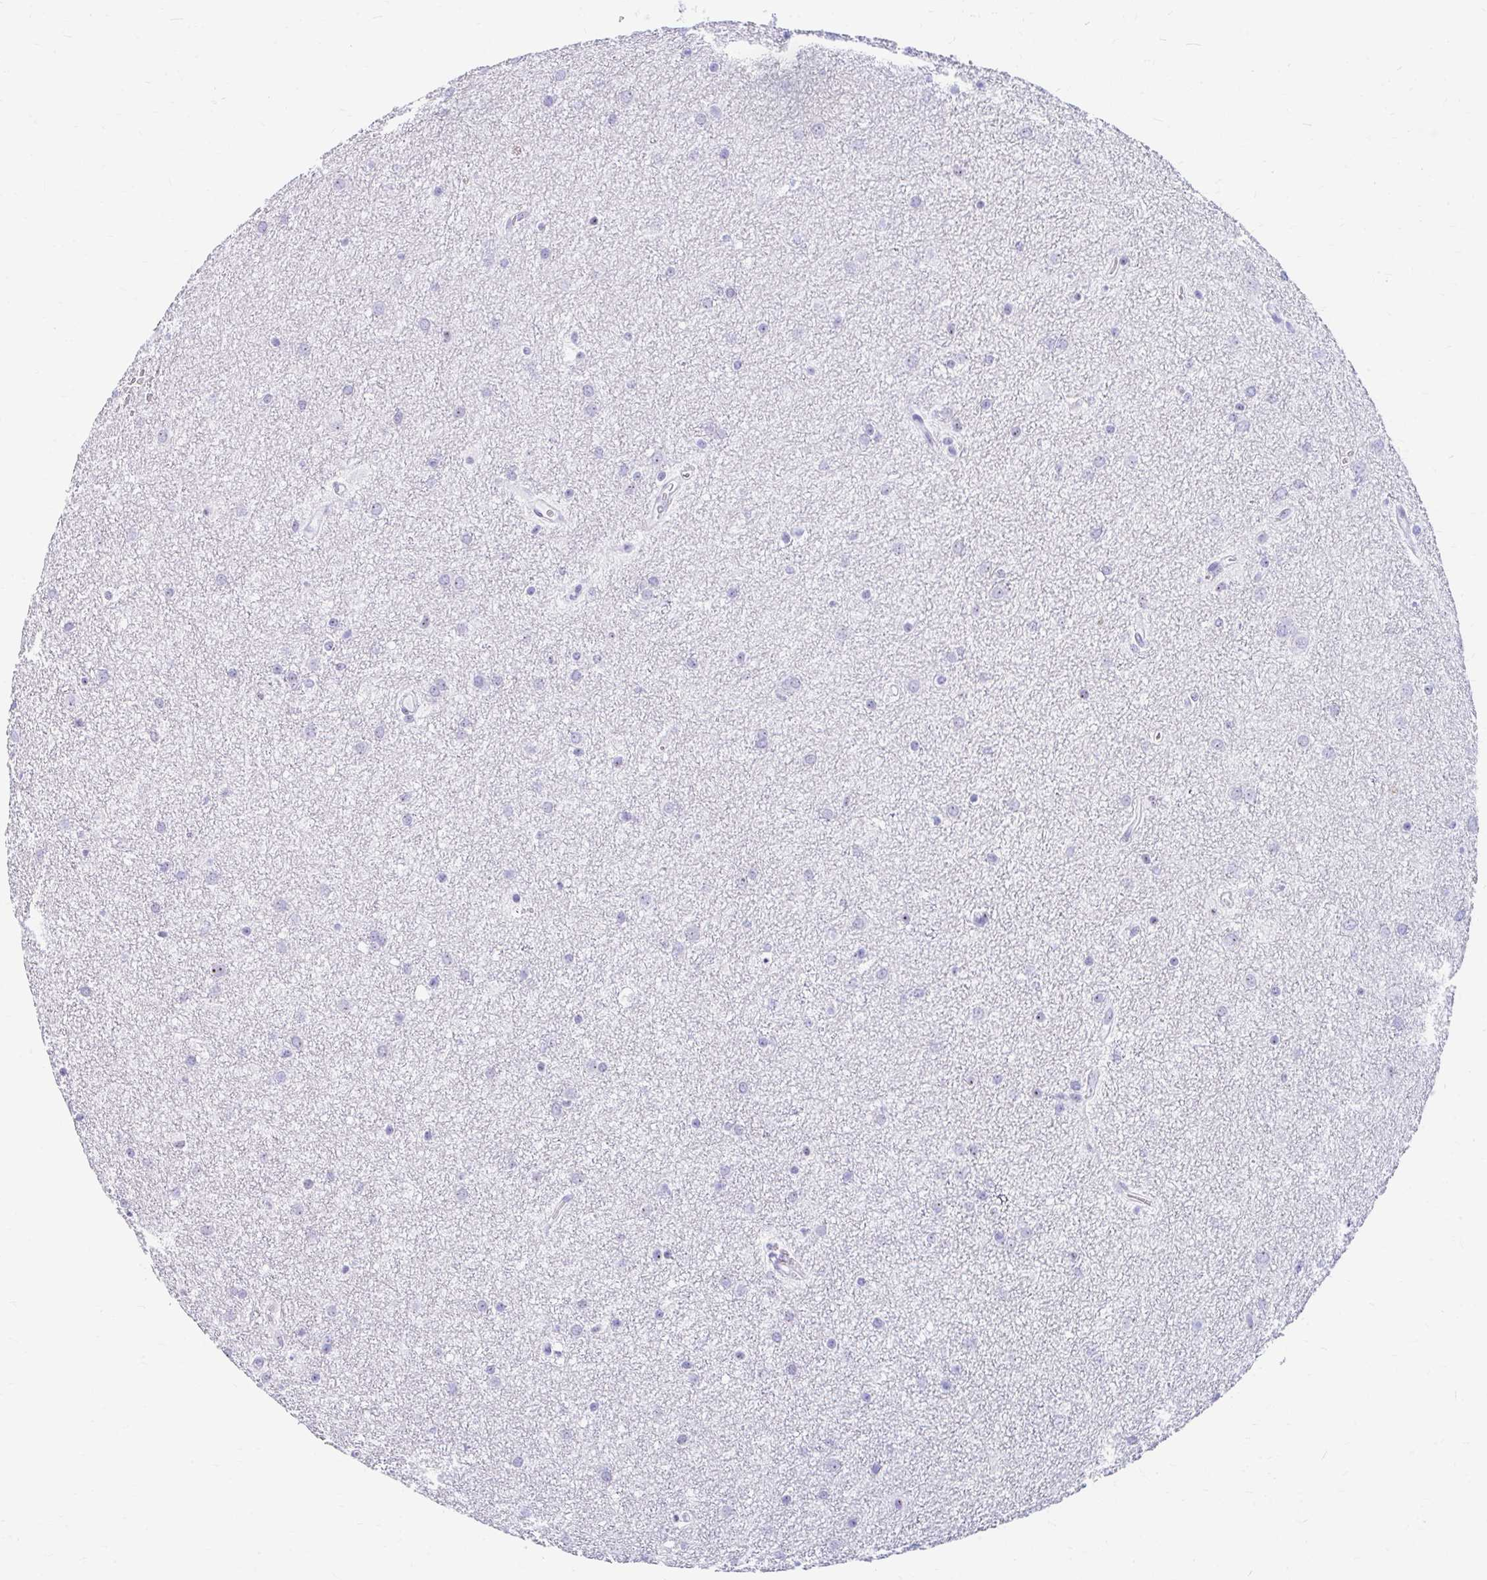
{"staining": {"intensity": "negative", "quantity": "none", "location": "none"}, "tissue": "glioma", "cell_type": "Tumor cells", "image_type": "cancer", "snomed": [{"axis": "morphology", "description": "Glioma, malignant, Low grade"}, {"axis": "topography", "description": "Cerebellum"}], "caption": "Image shows no significant protein staining in tumor cells of low-grade glioma (malignant).", "gene": "FTSJ3", "patient": {"sex": "female", "age": 5}}